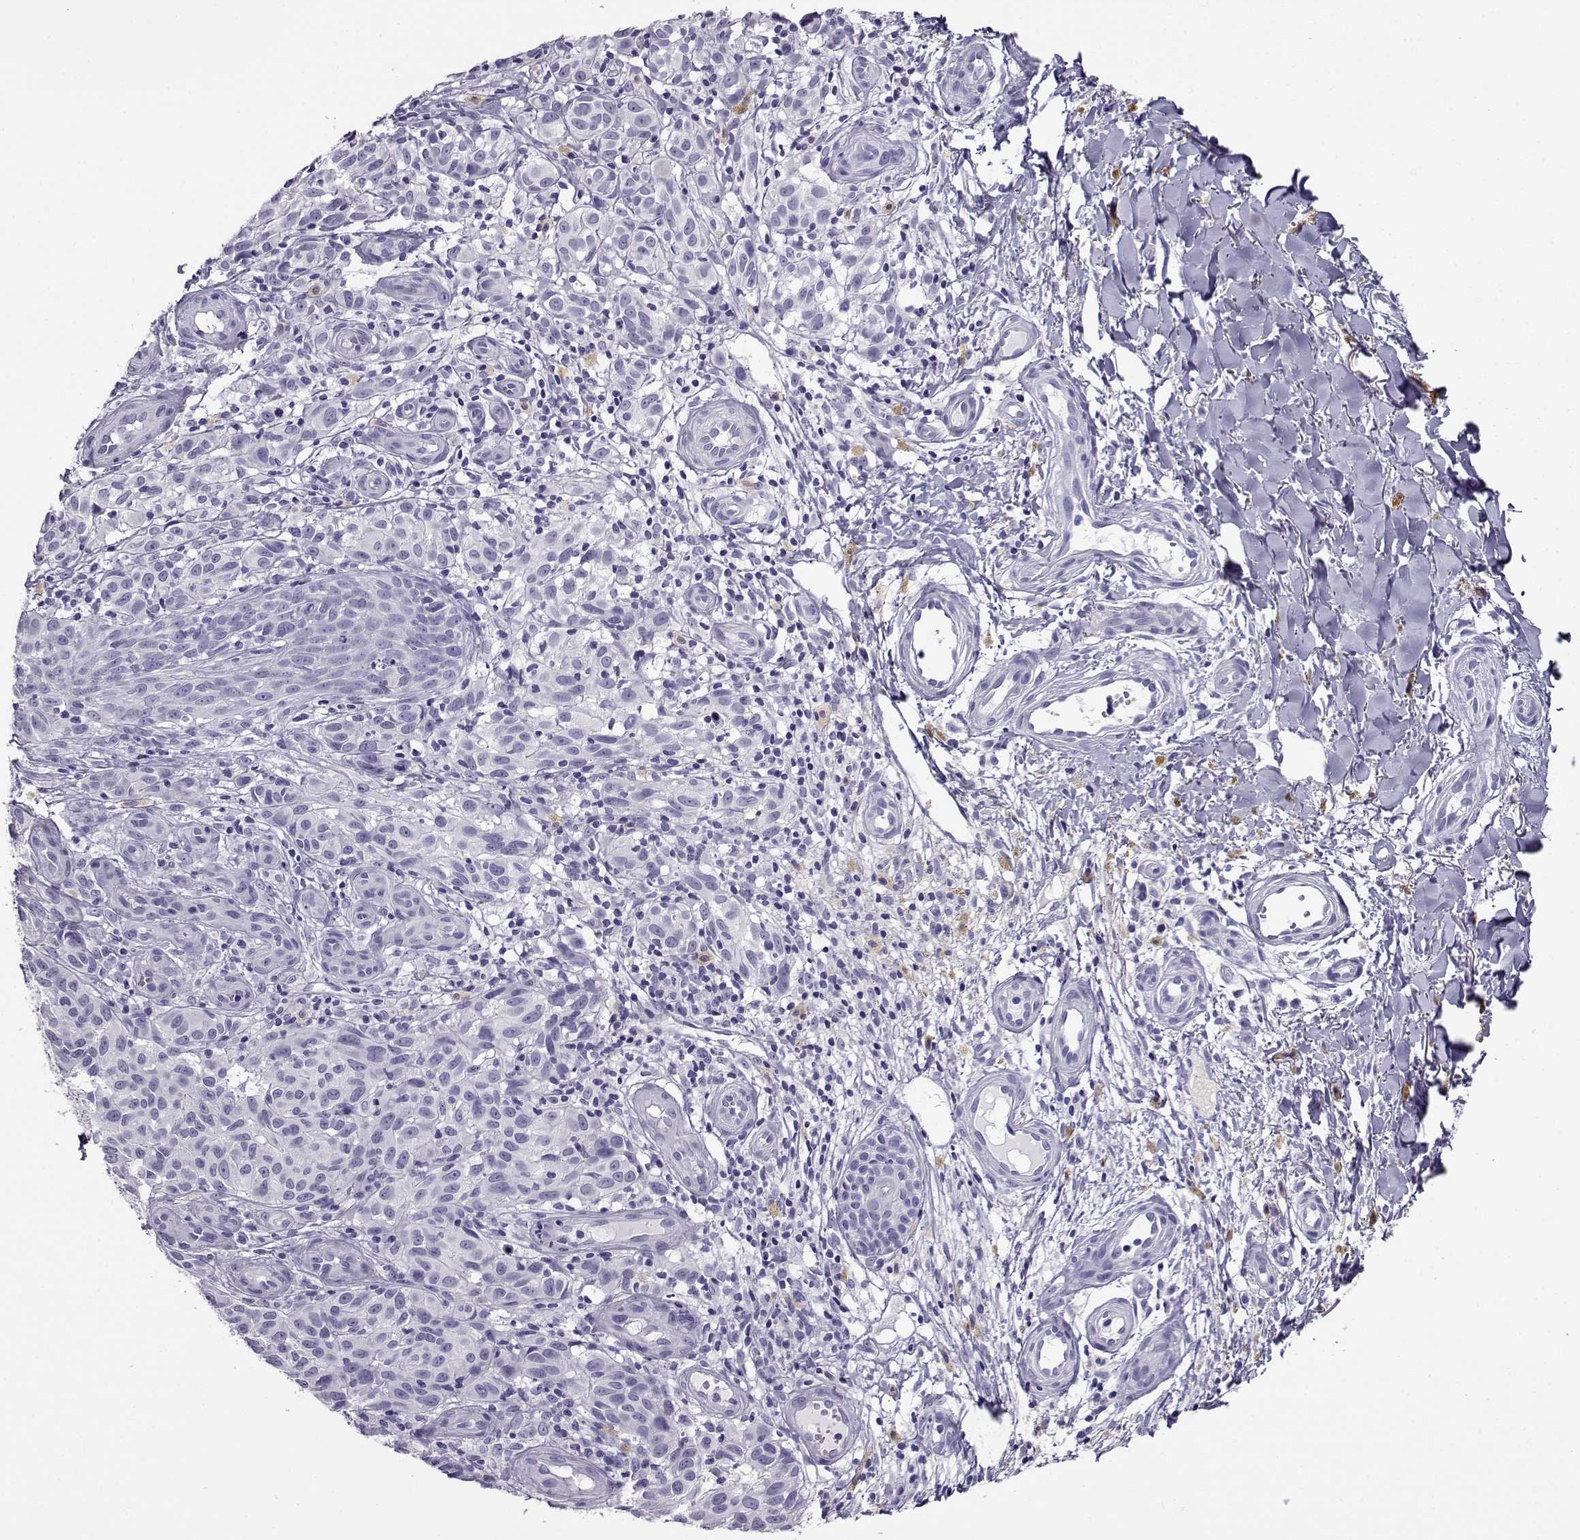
{"staining": {"intensity": "negative", "quantity": "none", "location": "none"}, "tissue": "melanoma", "cell_type": "Tumor cells", "image_type": "cancer", "snomed": [{"axis": "morphology", "description": "Malignant melanoma, NOS"}, {"axis": "topography", "description": "Skin"}], "caption": "An immunohistochemistry photomicrograph of malignant melanoma is shown. There is no staining in tumor cells of malignant melanoma.", "gene": "CABS1", "patient": {"sex": "female", "age": 53}}